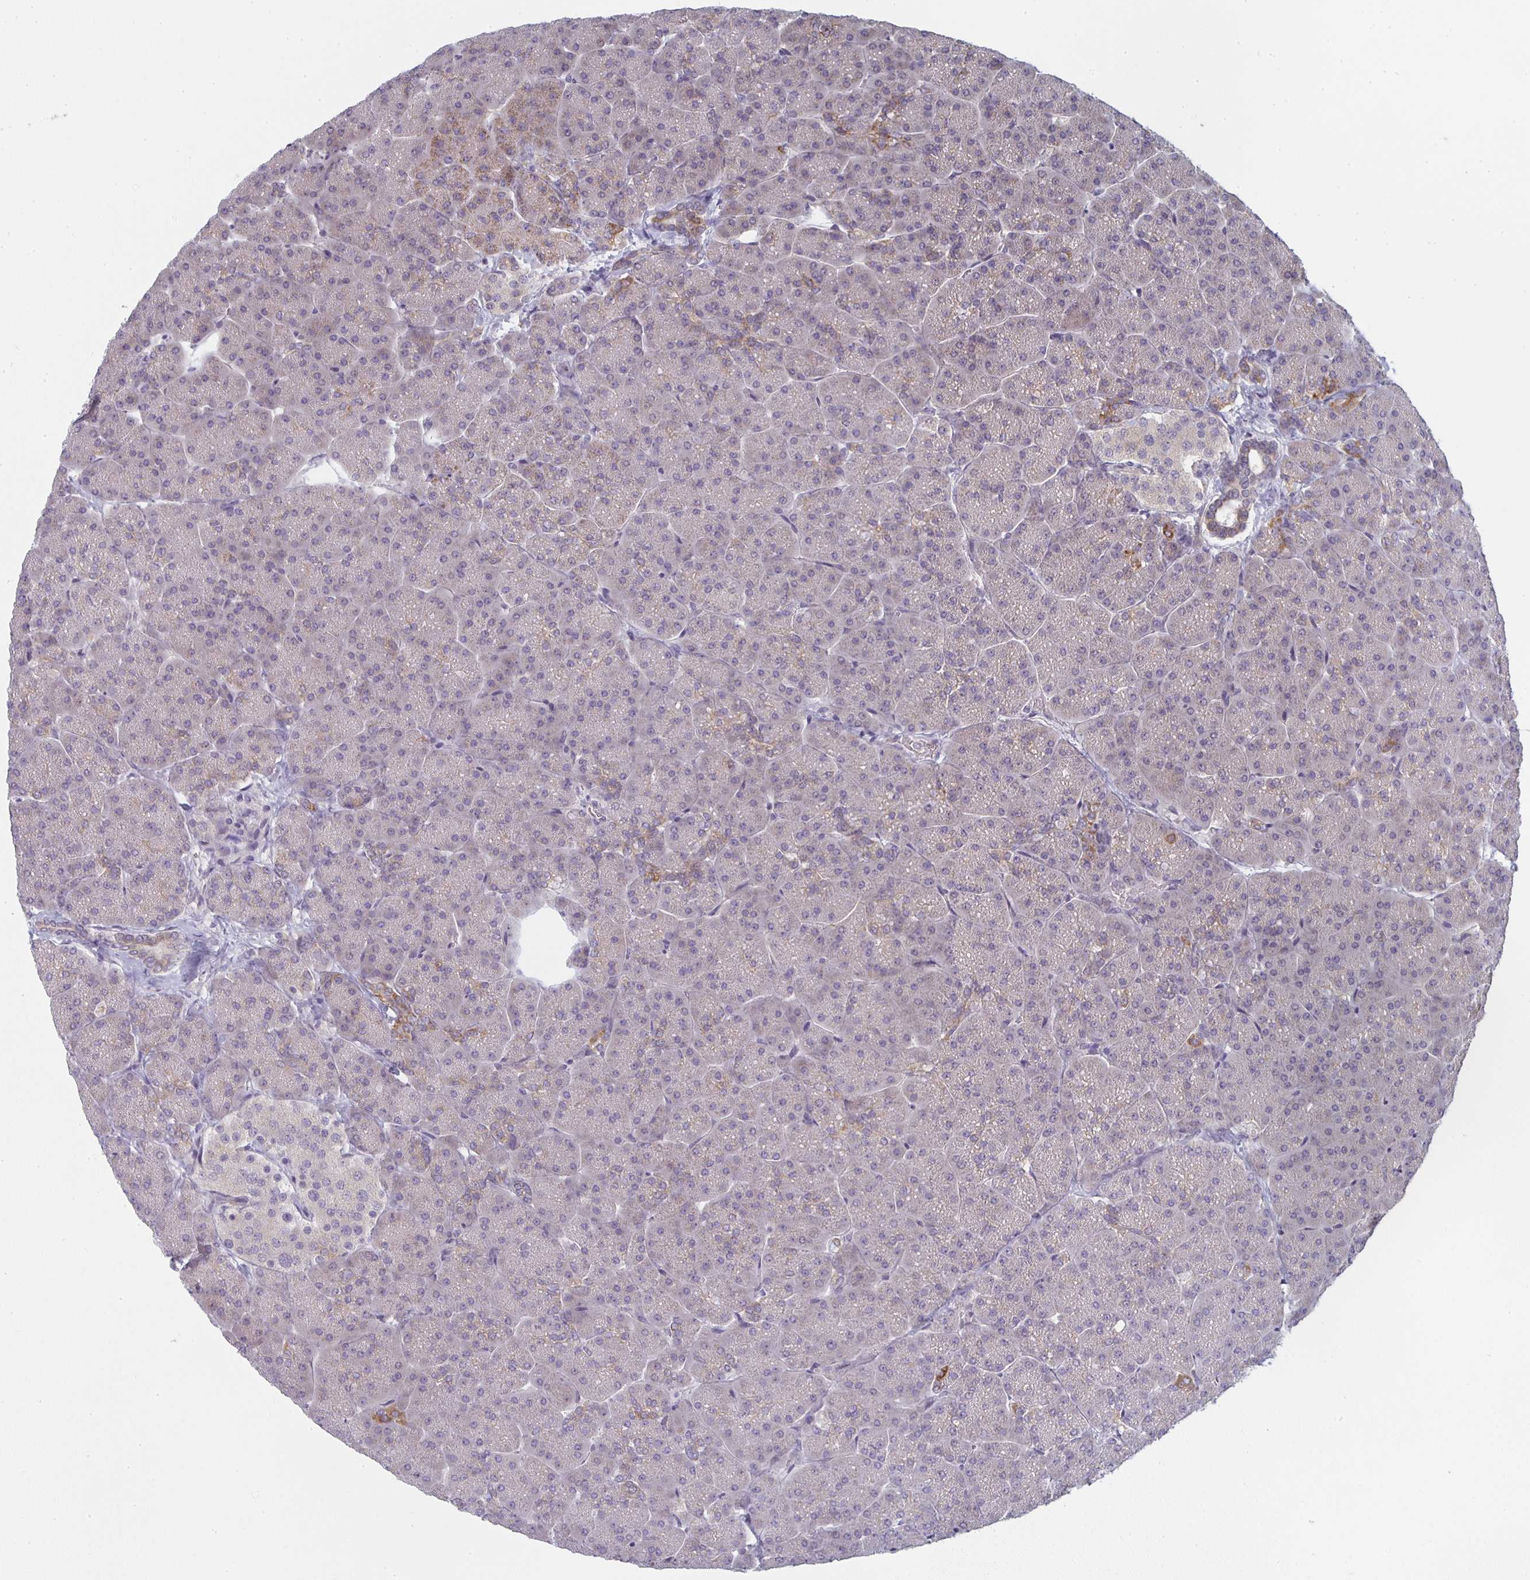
{"staining": {"intensity": "moderate", "quantity": "<25%", "location": "cytoplasmic/membranous"}, "tissue": "pancreas", "cell_type": "Exocrine glandular cells", "image_type": "normal", "snomed": [{"axis": "morphology", "description": "Normal tissue, NOS"}, {"axis": "topography", "description": "Pancreas"}, {"axis": "topography", "description": "Peripheral nerve tissue"}], "caption": "The photomicrograph reveals immunohistochemical staining of normal pancreas. There is moderate cytoplasmic/membranous positivity is present in about <25% of exocrine glandular cells. (IHC, brightfield microscopy, high magnification).", "gene": "CTHRC1", "patient": {"sex": "male", "age": 54}}